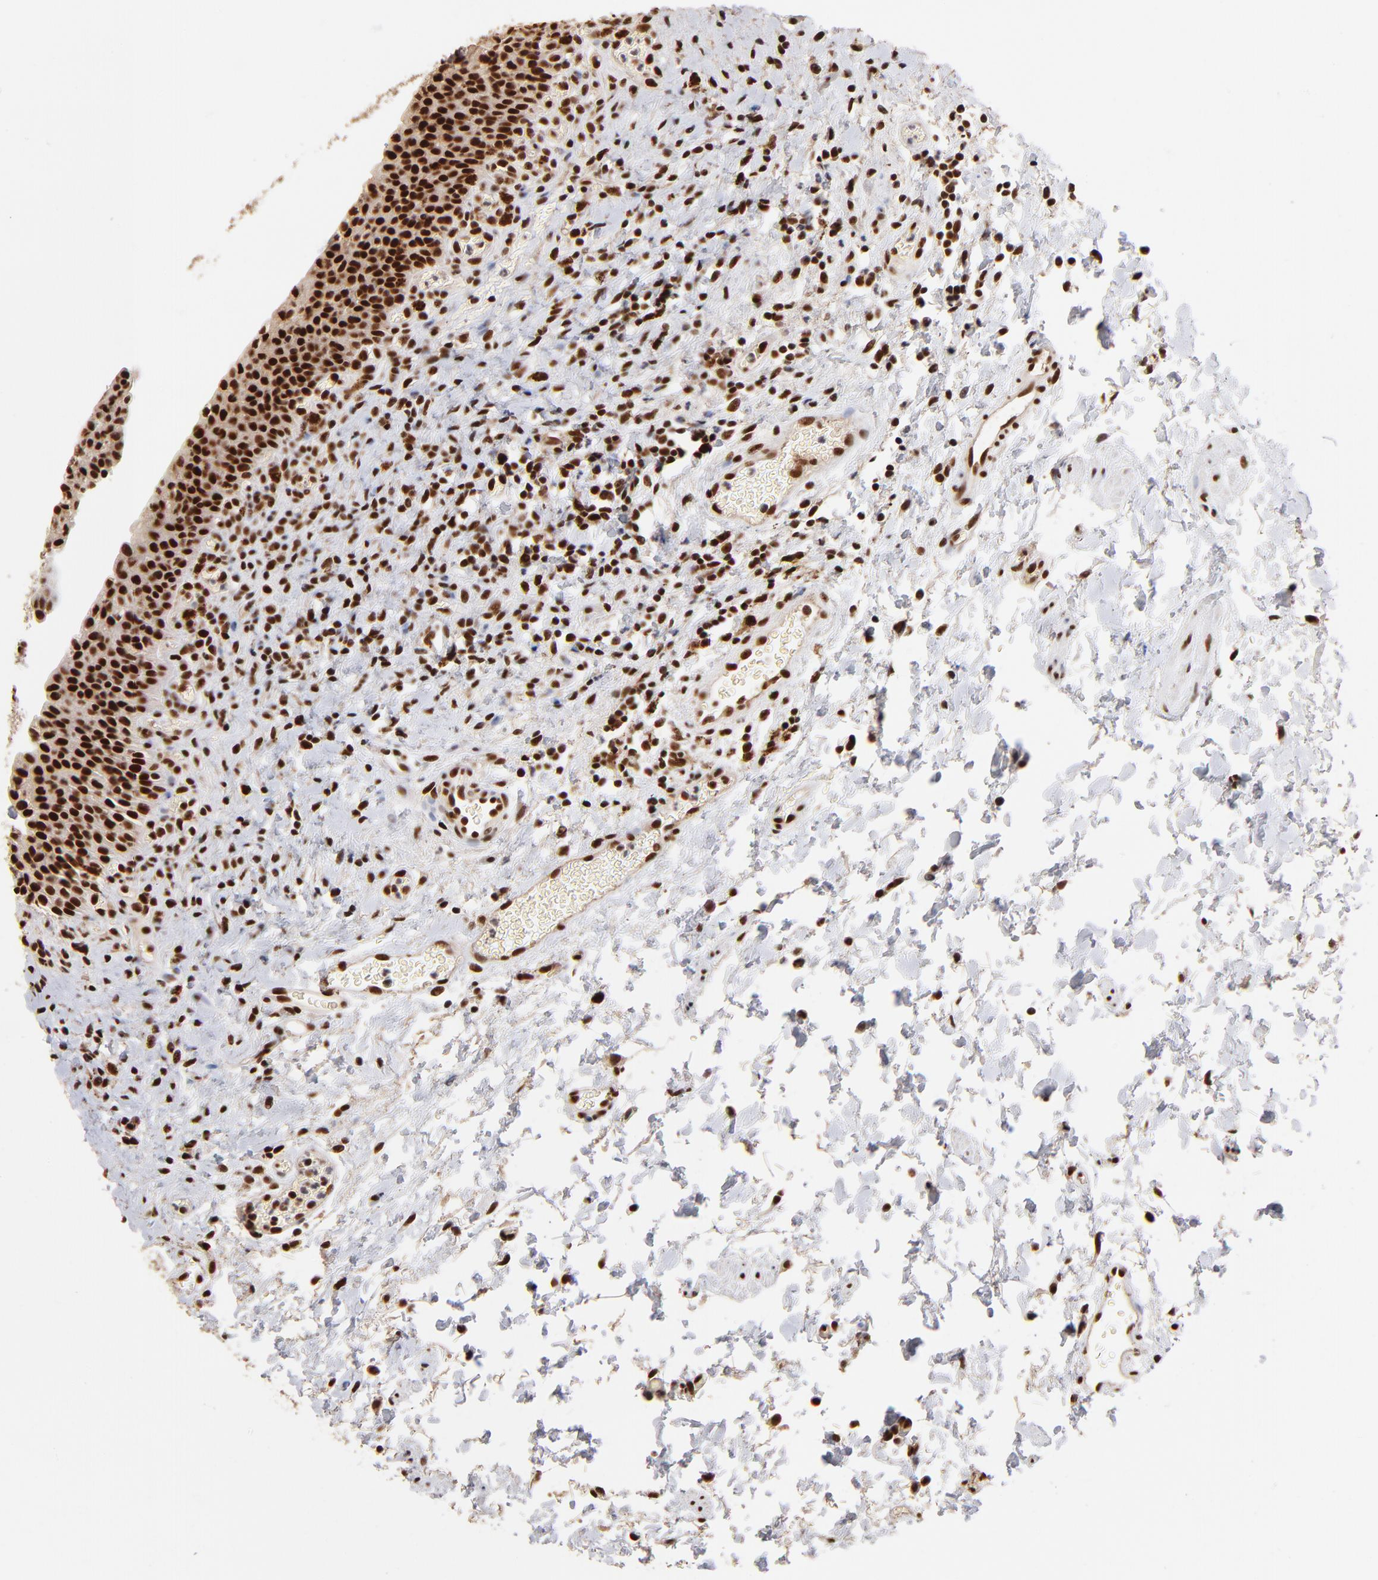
{"staining": {"intensity": "strong", "quantity": ">75%", "location": "nuclear"}, "tissue": "urinary bladder", "cell_type": "Urothelial cells", "image_type": "normal", "snomed": [{"axis": "morphology", "description": "Normal tissue, NOS"}, {"axis": "topography", "description": "Urinary bladder"}], "caption": "Protein staining by IHC shows strong nuclear staining in about >75% of urothelial cells in benign urinary bladder. Using DAB (3,3'-diaminobenzidine) (brown) and hematoxylin (blue) stains, captured at high magnification using brightfield microscopy.", "gene": "ZNF146", "patient": {"sex": "male", "age": 51}}